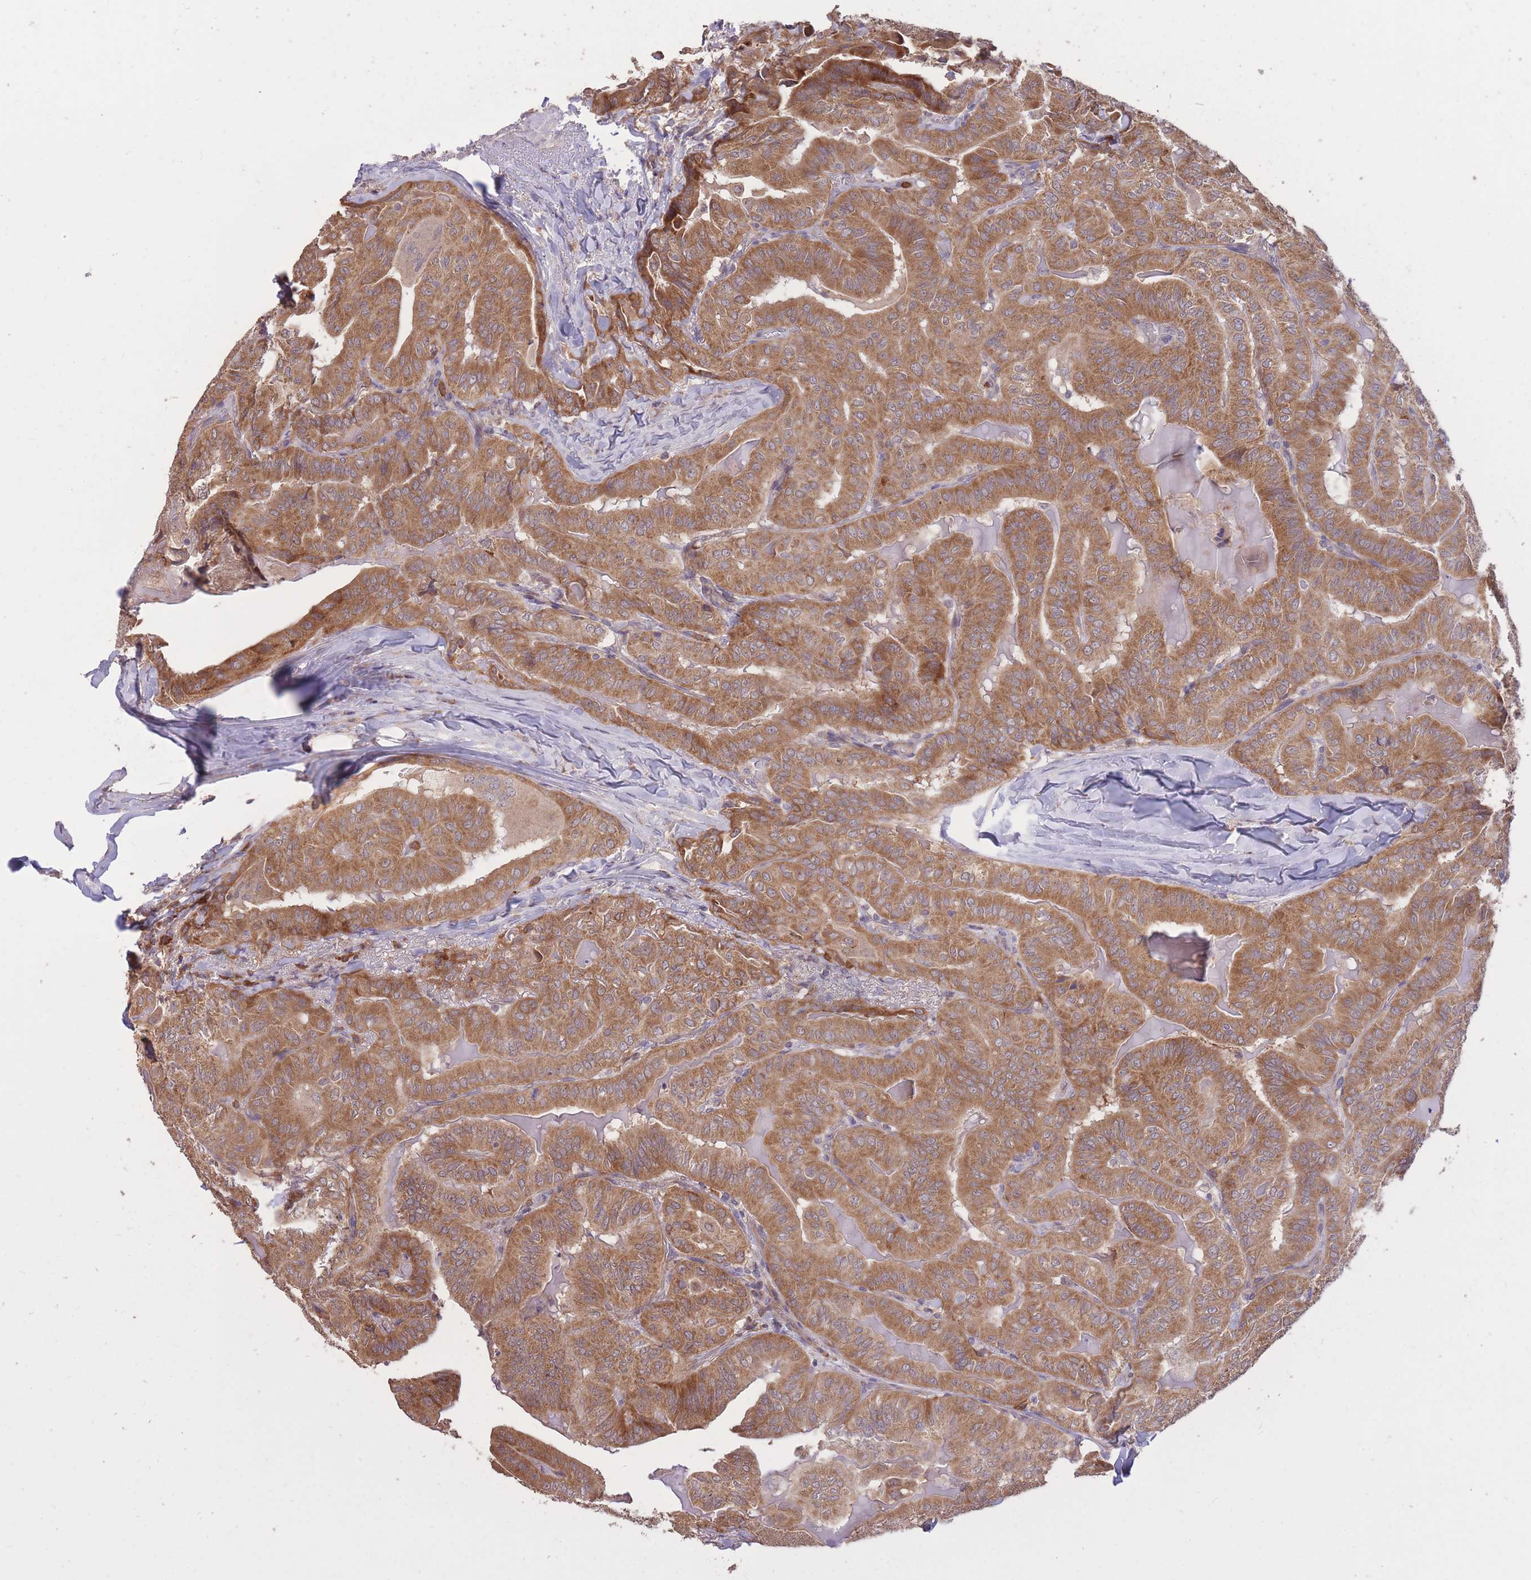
{"staining": {"intensity": "moderate", "quantity": ">75%", "location": "cytoplasmic/membranous"}, "tissue": "thyroid cancer", "cell_type": "Tumor cells", "image_type": "cancer", "snomed": [{"axis": "morphology", "description": "Papillary adenocarcinoma, NOS"}, {"axis": "topography", "description": "Thyroid gland"}], "caption": "Immunohistochemistry (DAB) staining of thyroid cancer (papillary adenocarcinoma) displays moderate cytoplasmic/membranous protein expression in about >75% of tumor cells. (Brightfield microscopy of DAB IHC at high magnification).", "gene": "IGF2BP2", "patient": {"sex": "female", "age": 68}}